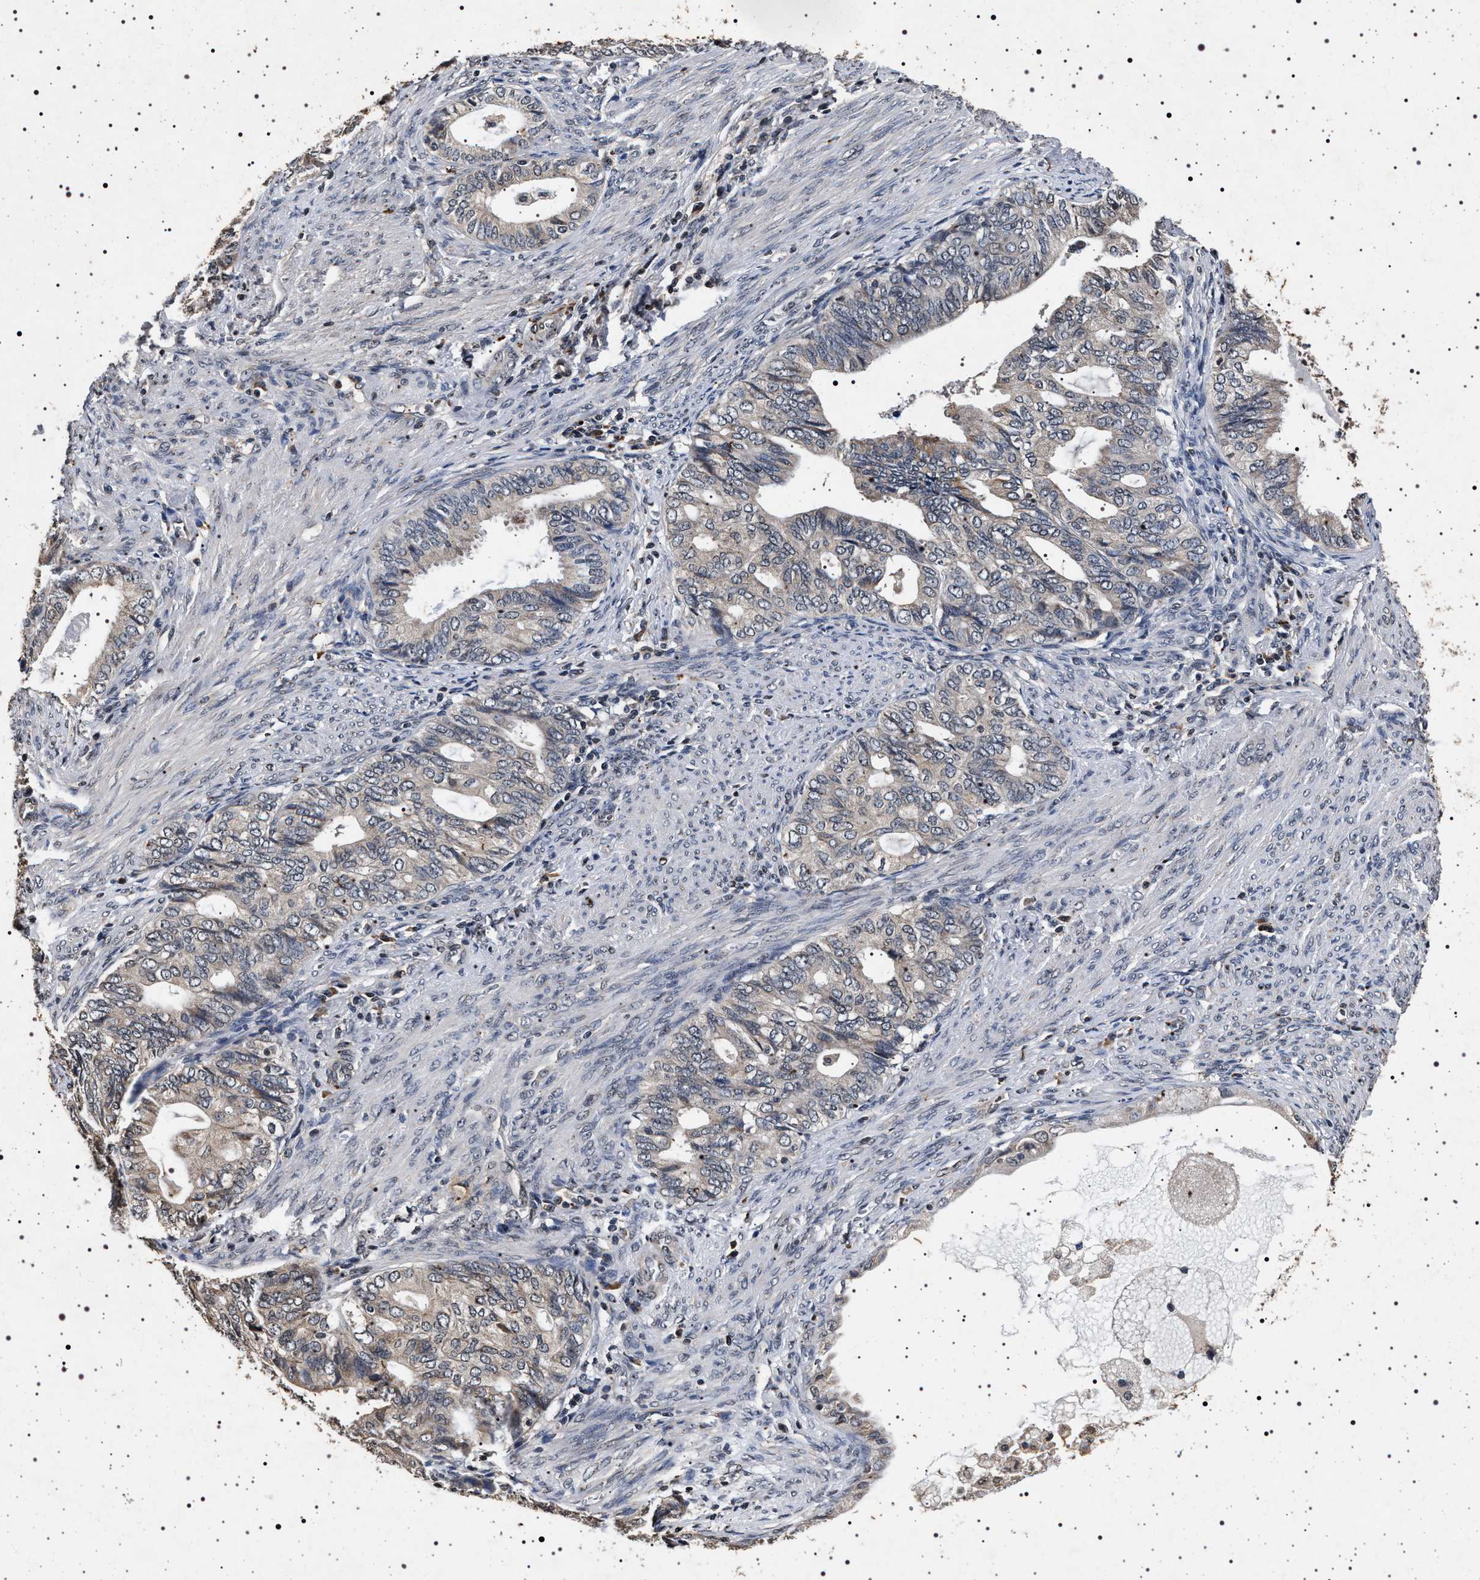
{"staining": {"intensity": "weak", "quantity": "<25%", "location": "cytoplasmic/membranous"}, "tissue": "endometrial cancer", "cell_type": "Tumor cells", "image_type": "cancer", "snomed": [{"axis": "morphology", "description": "Adenocarcinoma, NOS"}, {"axis": "topography", "description": "Endometrium"}], "caption": "Protein analysis of endometrial adenocarcinoma shows no significant staining in tumor cells.", "gene": "CDKN1B", "patient": {"sex": "female", "age": 86}}